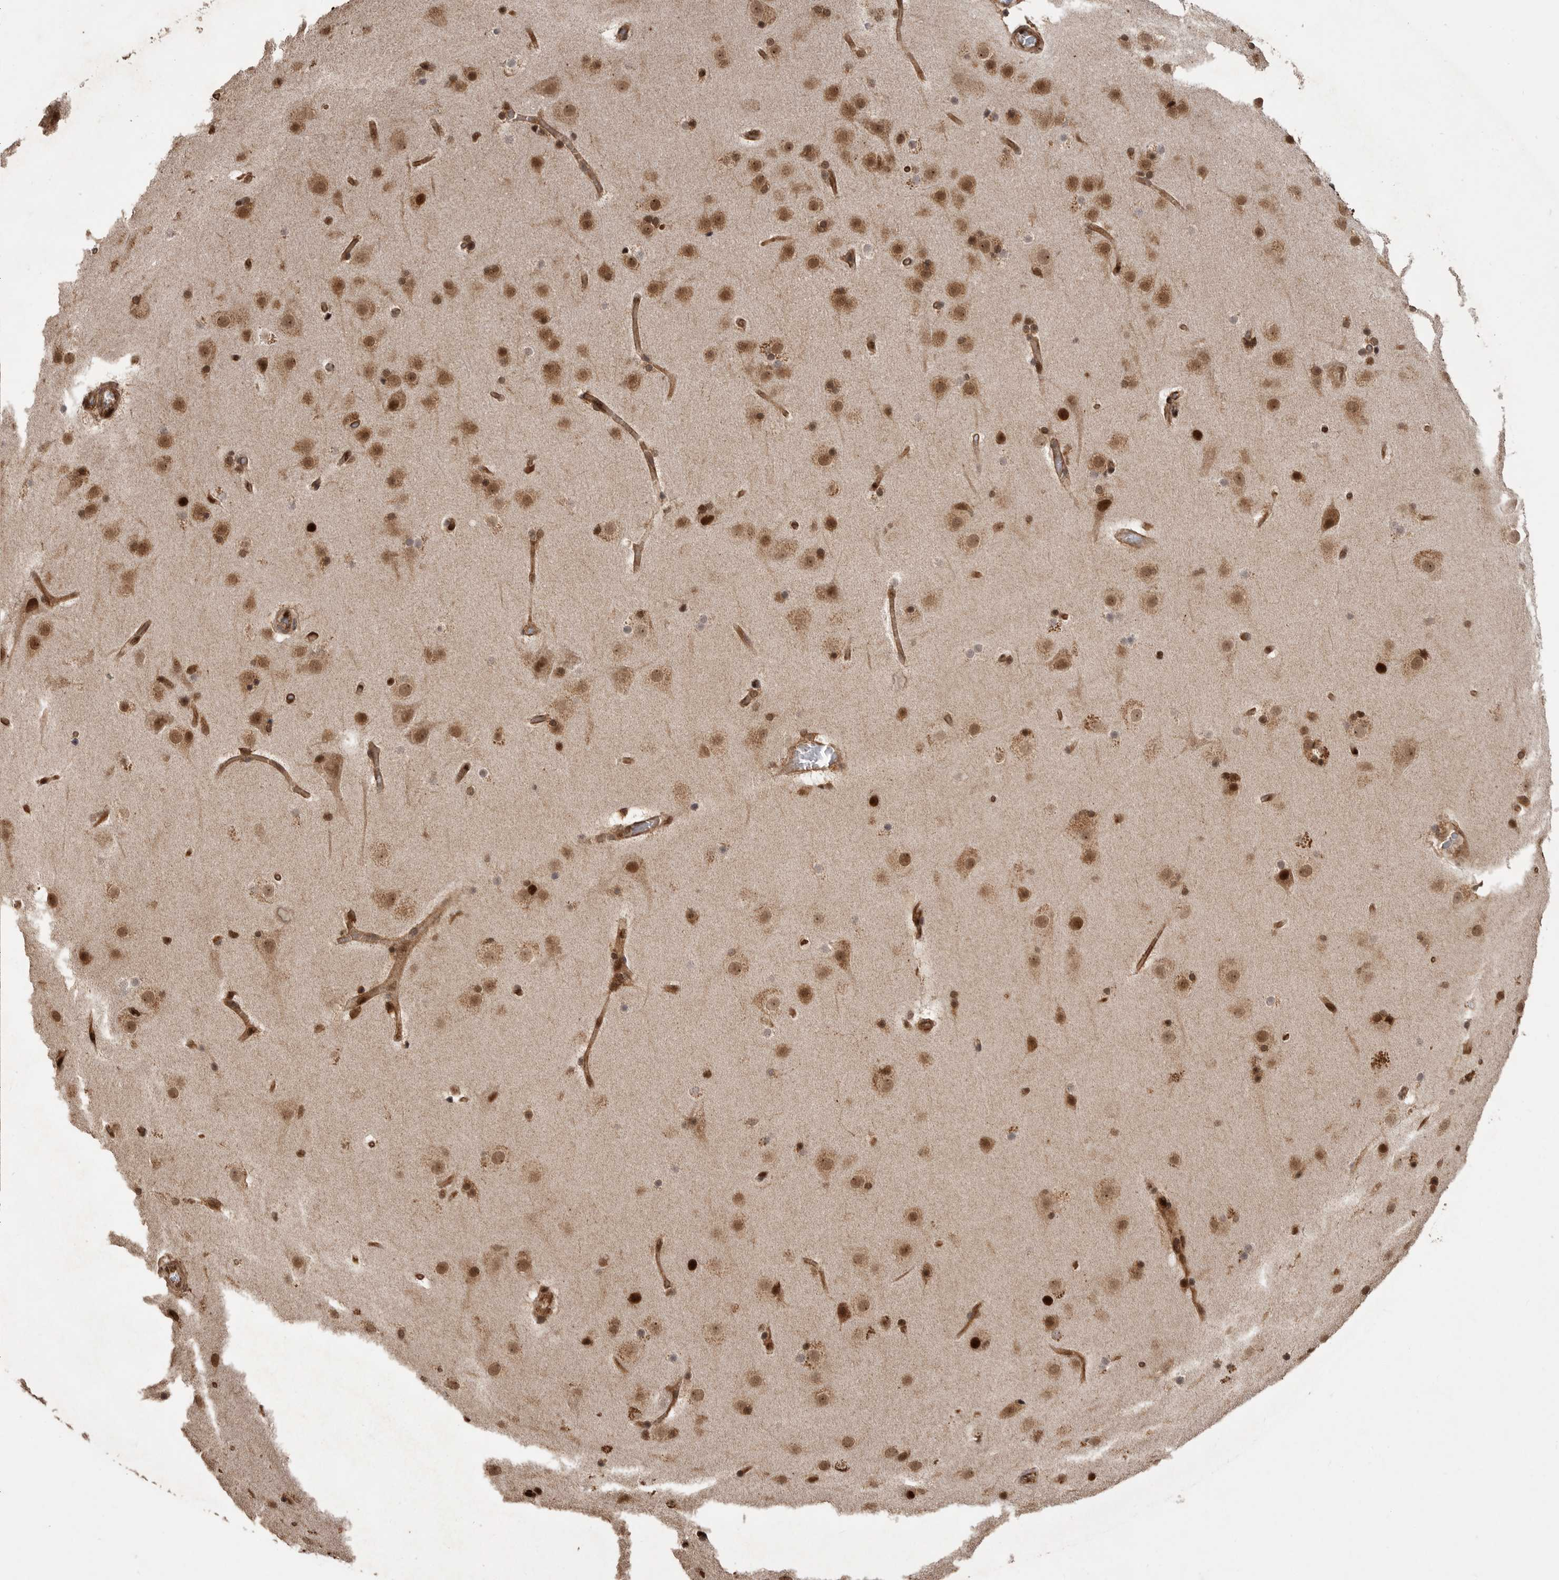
{"staining": {"intensity": "strong", "quantity": ">75%", "location": "cytoplasmic/membranous,nuclear"}, "tissue": "cerebral cortex", "cell_type": "Endothelial cells", "image_type": "normal", "snomed": [{"axis": "morphology", "description": "Normal tissue, NOS"}, {"axis": "topography", "description": "Cerebral cortex"}], "caption": "This image displays immunohistochemistry (IHC) staining of benign human cerebral cortex, with high strong cytoplasmic/membranous,nuclear positivity in approximately >75% of endothelial cells.", "gene": "PPP1R8", "patient": {"sex": "male", "age": 57}}